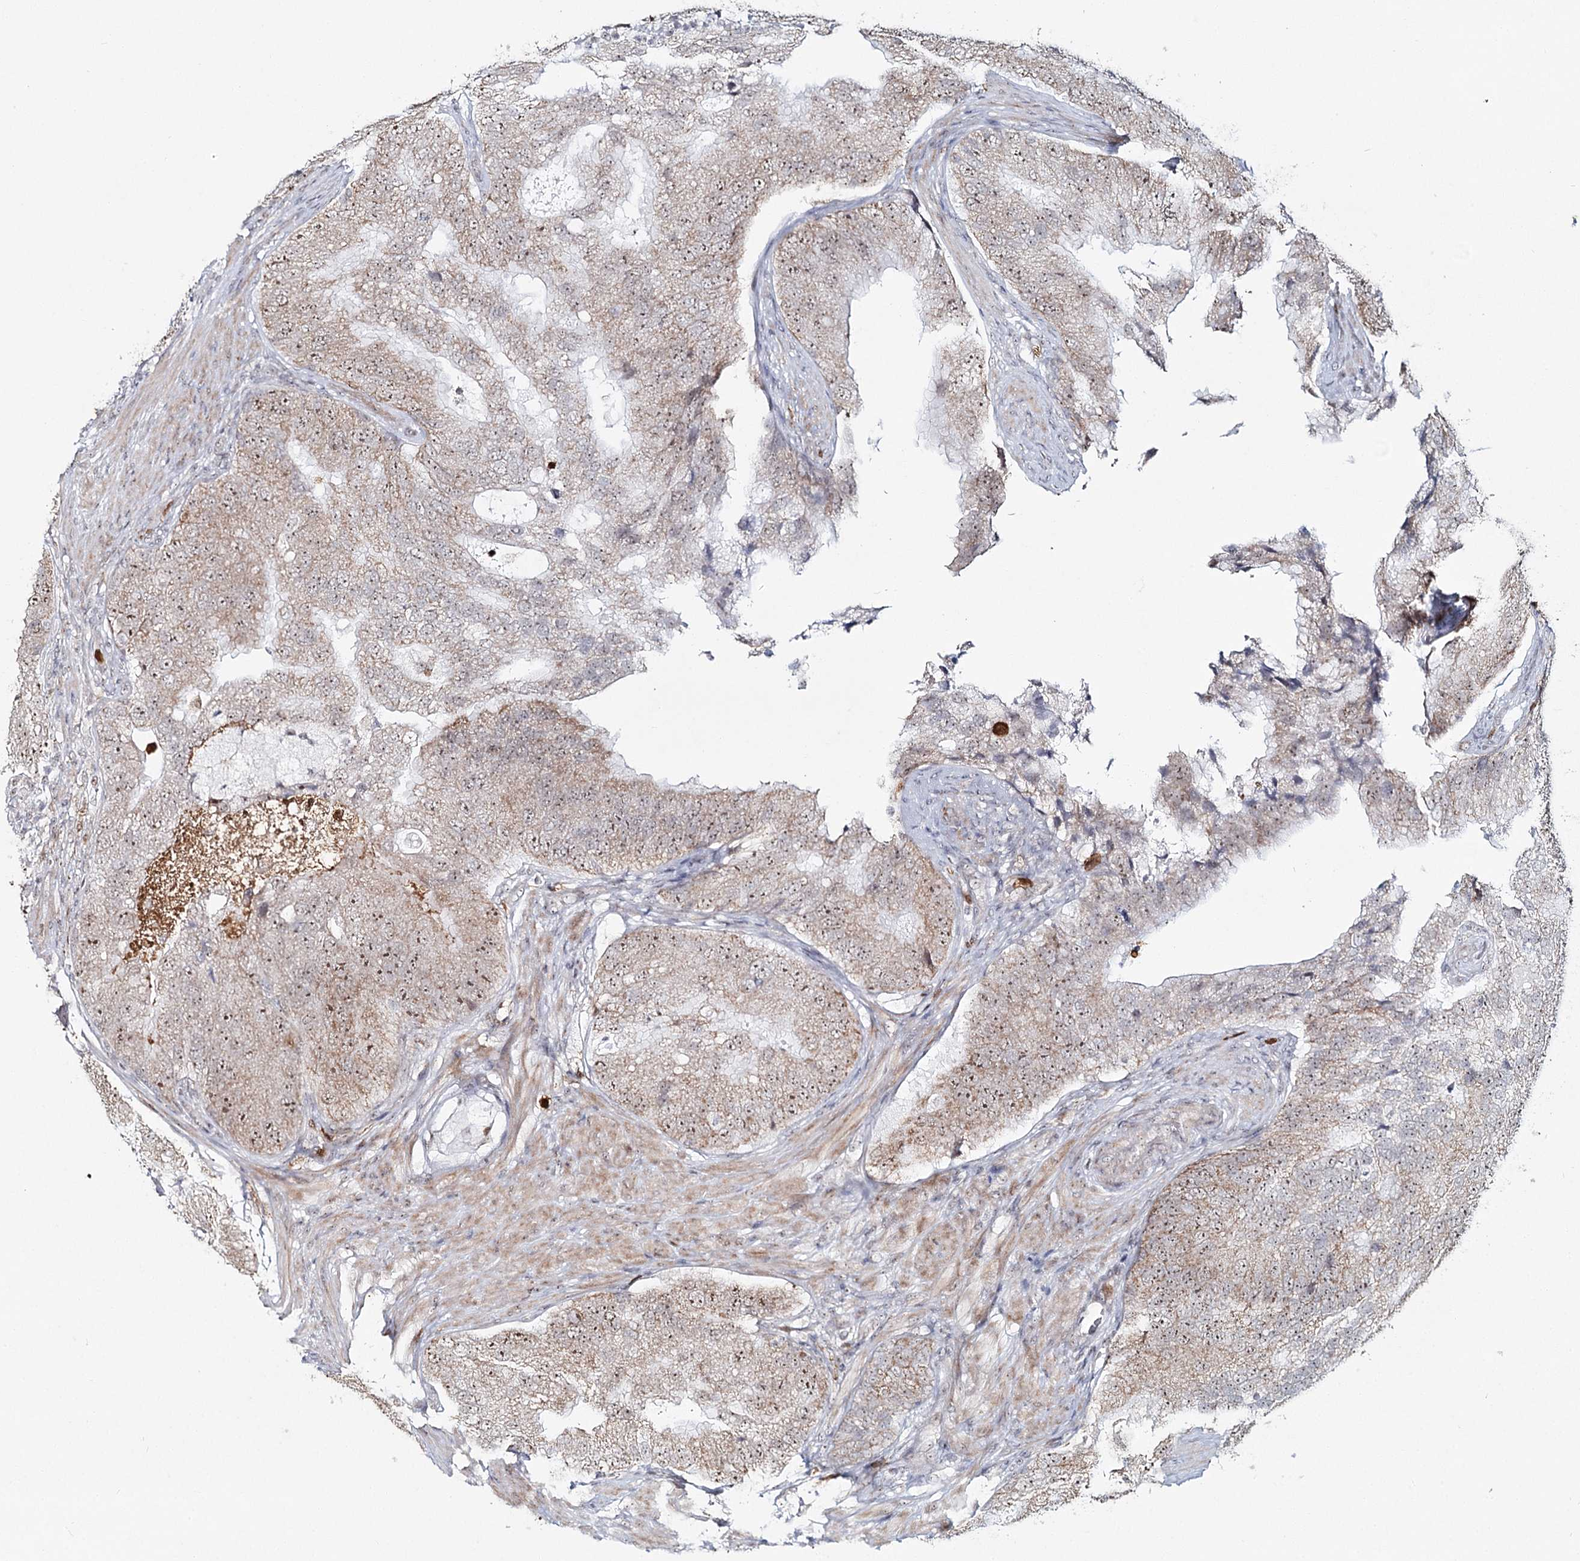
{"staining": {"intensity": "moderate", "quantity": ">75%", "location": "cytoplasmic/membranous,nuclear"}, "tissue": "prostate cancer", "cell_type": "Tumor cells", "image_type": "cancer", "snomed": [{"axis": "morphology", "description": "Adenocarcinoma, High grade"}, {"axis": "topography", "description": "Prostate"}], "caption": "Immunohistochemistry of prostate cancer (high-grade adenocarcinoma) shows medium levels of moderate cytoplasmic/membranous and nuclear positivity in about >75% of tumor cells.", "gene": "ATAD1", "patient": {"sex": "male", "age": 70}}